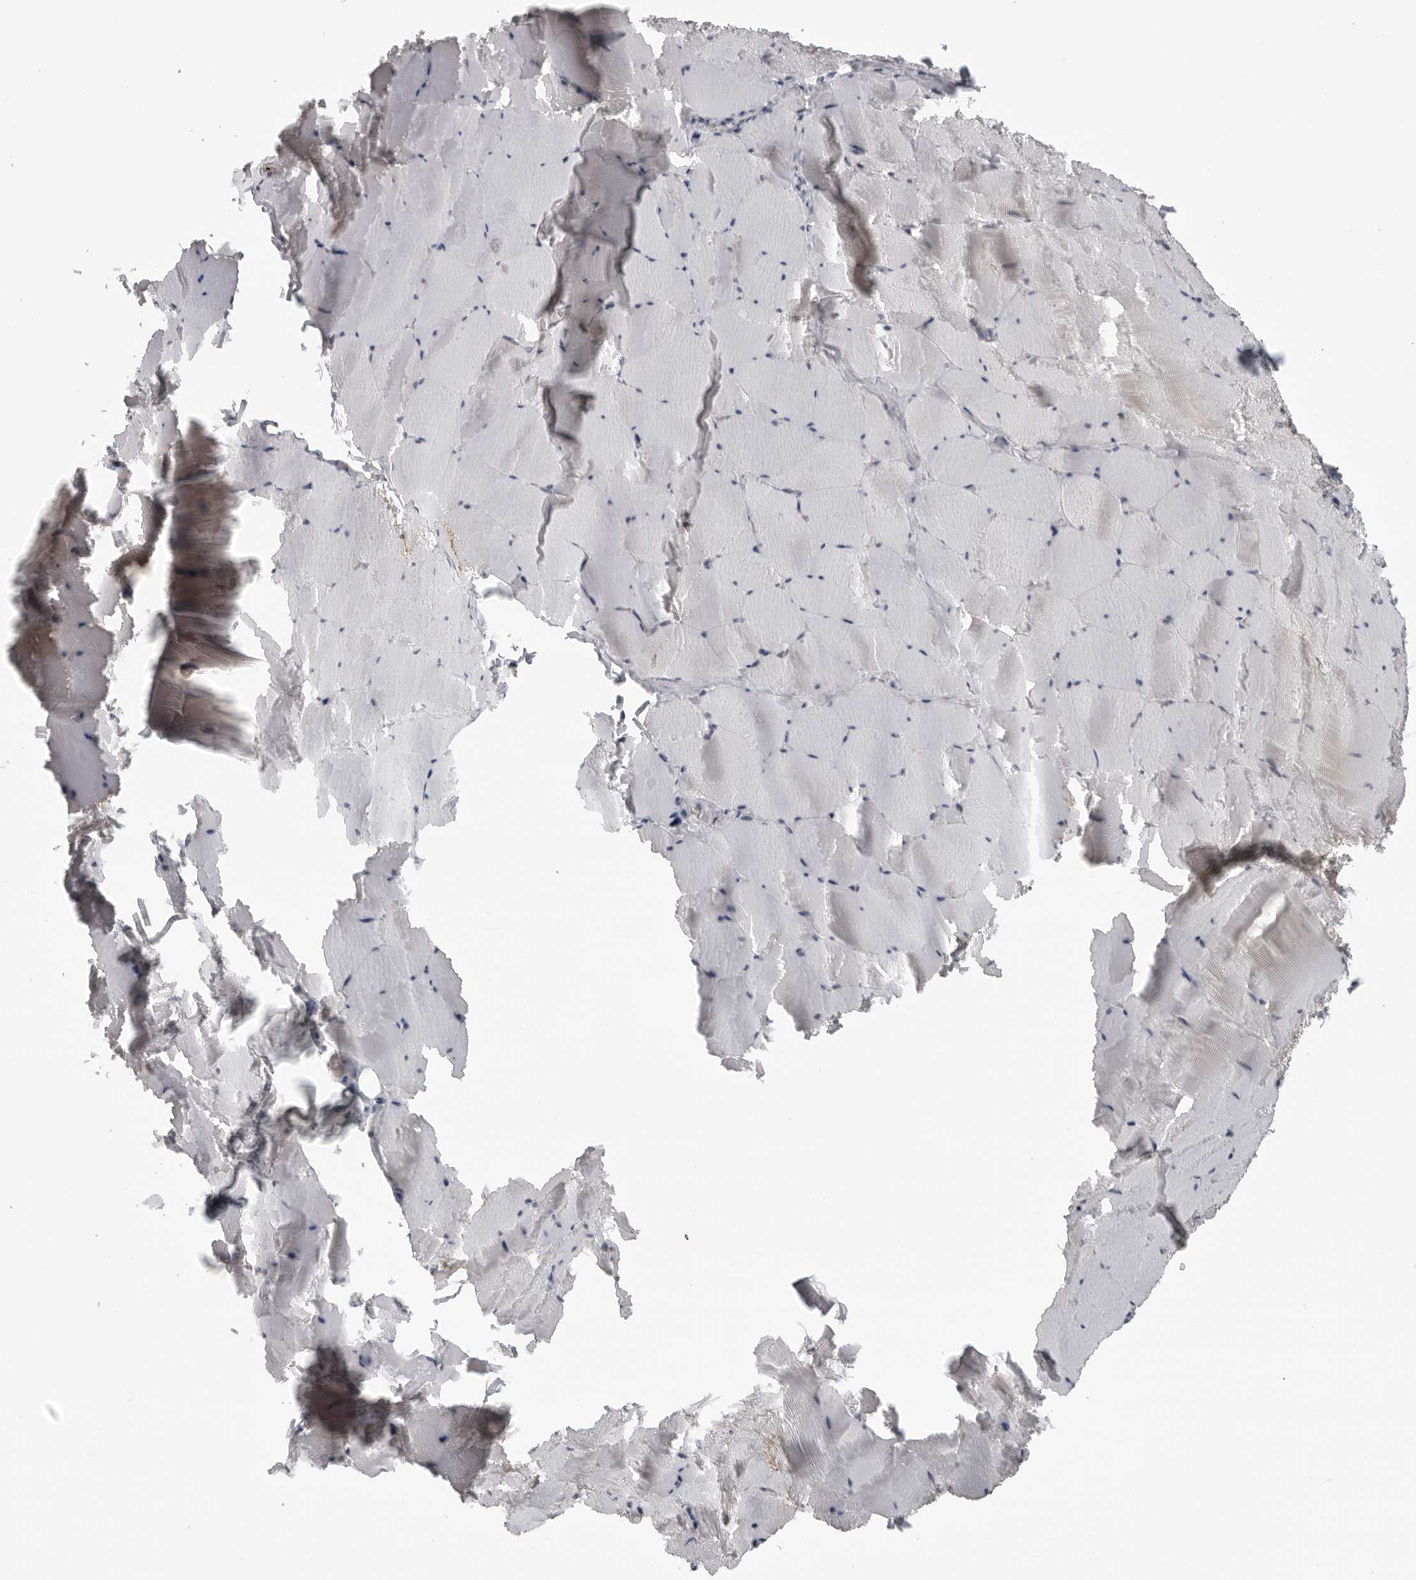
{"staining": {"intensity": "weak", "quantity": "25%-75%", "location": "cytoplasmic/membranous"}, "tissue": "skeletal muscle", "cell_type": "Myocytes", "image_type": "normal", "snomed": [{"axis": "morphology", "description": "Normal tissue, NOS"}, {"axis": "topography", "description": "Skeletal muscle"}], "caption": "High-power microscopy captured an immunohistochemistry histopathology image of unremarkable skeletal muscle, revealing weak cytoplasmic/membranous expression in approximately 25%-75% of myocytes. (DAB (3,3'-diaminobenzidine) = brown stain, brightfield microscopy at high magnification).", "gene": "RTCA", "patient": {"sex": "male", "age": 62}}